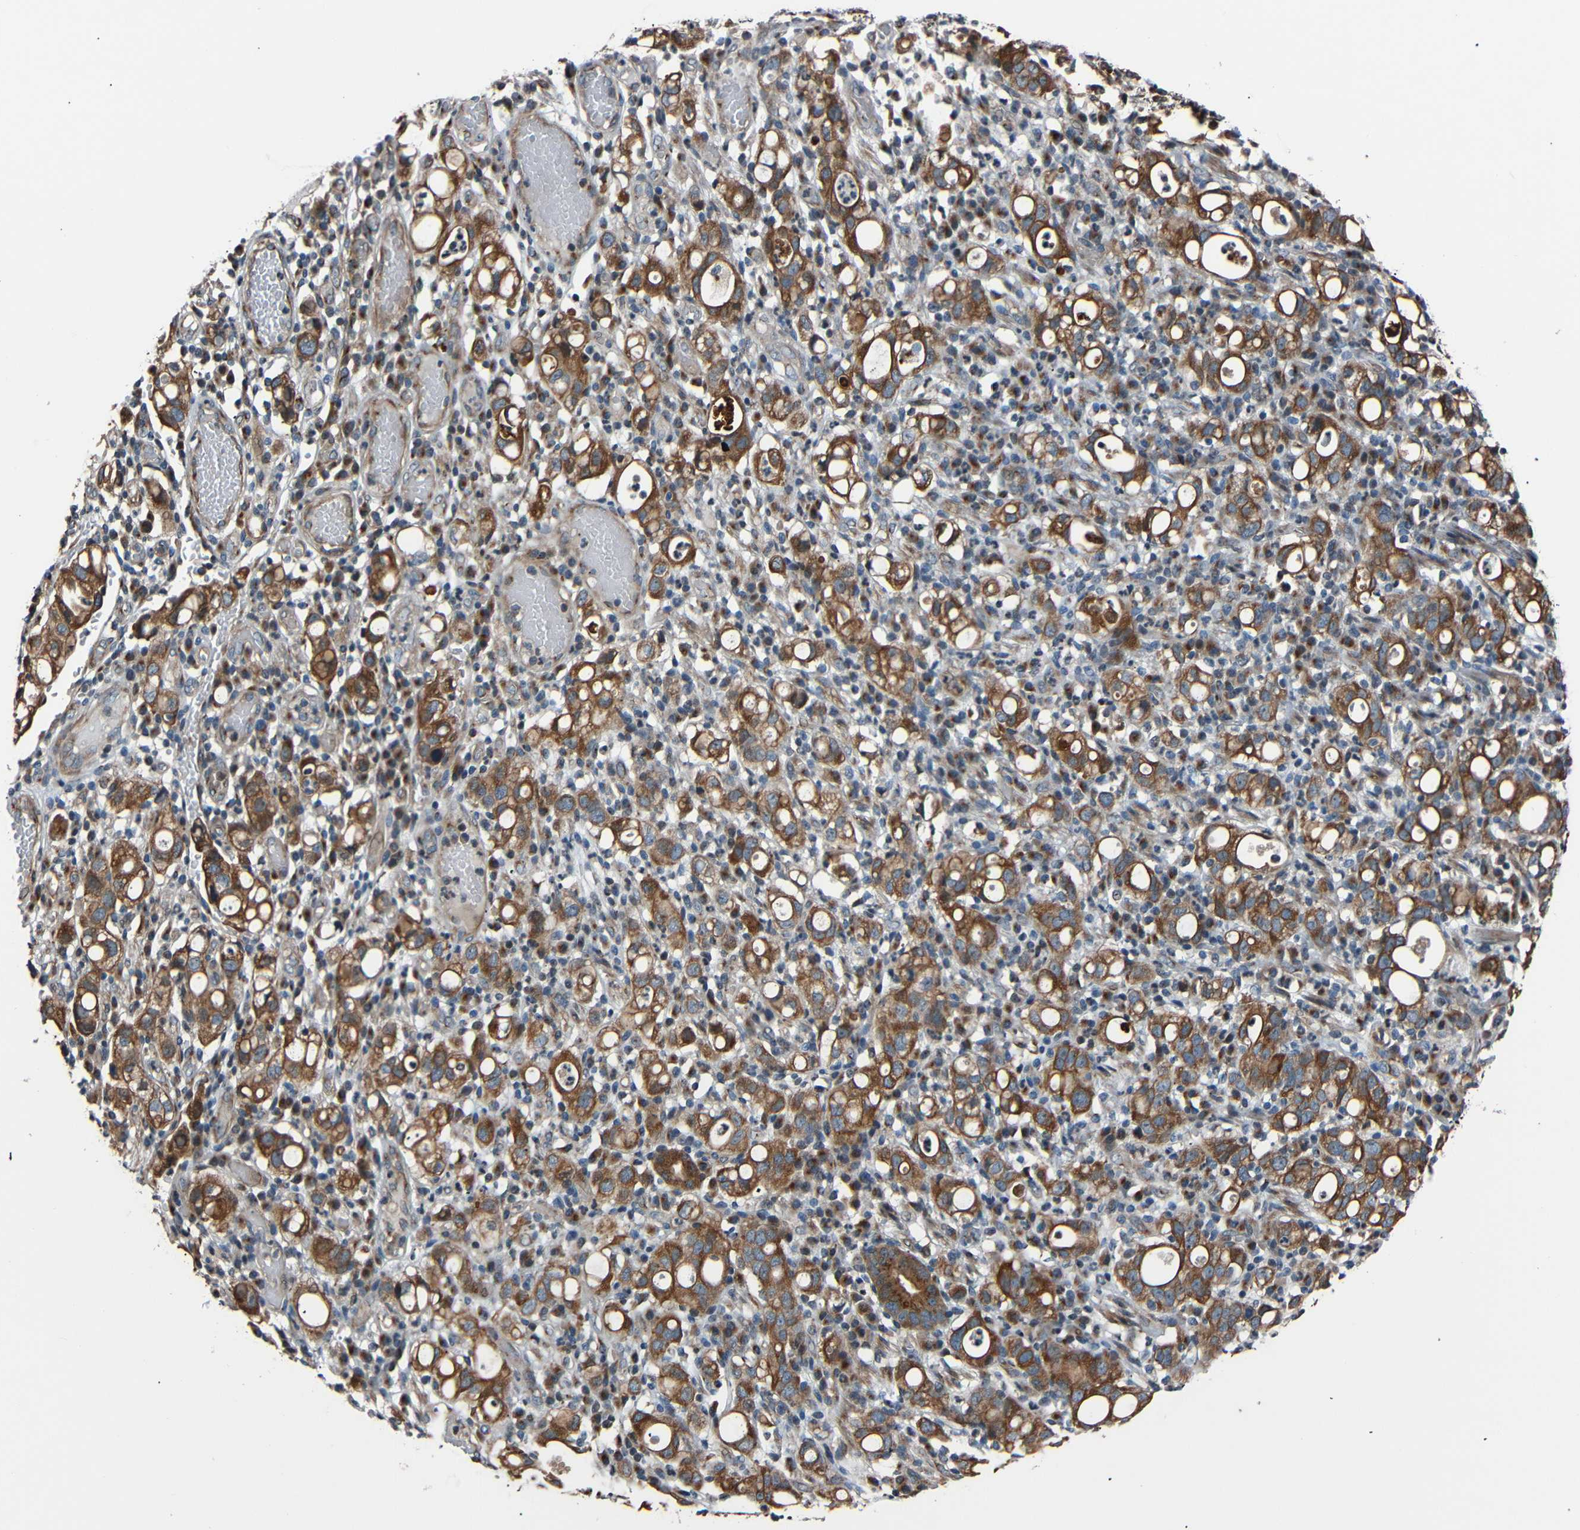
{"staining": {"intensity": "moderate", "quantity": ">75%", "location": "cytoplasmic/membranous"}, "tissue": "stomach cancer", "cell_type": "Tumor cells", "image_type": "cancer", "snomed": [{"axis": "morphology", "description": "Adenocarcinoma, NOS"}, {"axis": "topography", "description": "Stomach"}], "caption": "Stomach cancer stained for a protein displays moderate cytoplasmic/membranous positivity in tumor cells.", "gene": "AKAP9", "patient": {"sex": "female", "age": 75}}